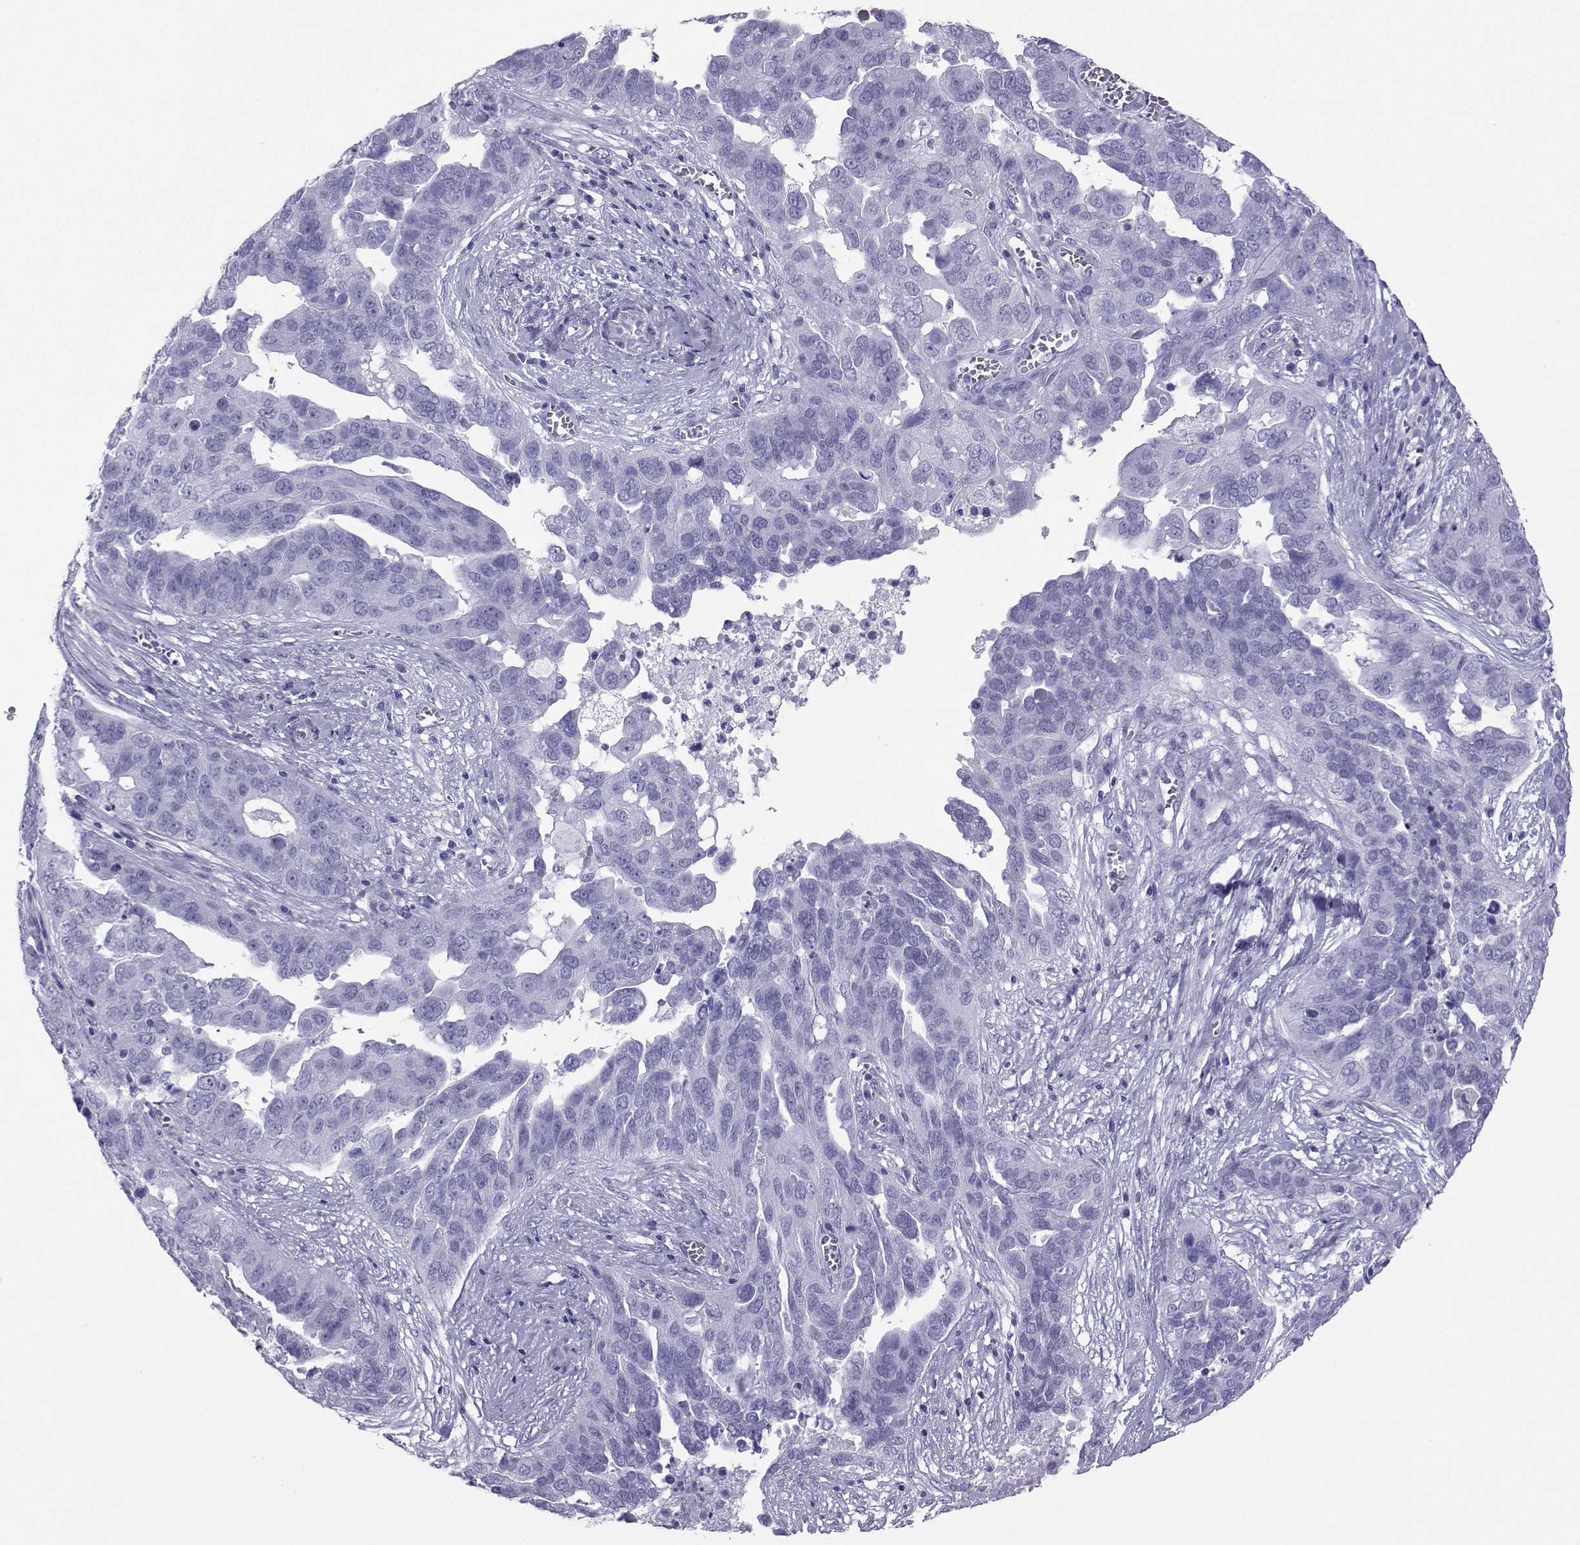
{"staining": {"intensity": "negative", "quantity": "none", "location": "none"}, "tissue": "ovarian cancer", "cell_type": "Tumor cells", "image_type": "cancer", "snomed": [{"axis": "morphology", "description": "Carcinoma, endometroid"}, {"axis": "topography", "description": "Soft tissue"}, {"axis": "topography", "description": "Ovary"}], "caption": "This is a photomicrograph of immunohistochemistry staining of ovarian endometroid carcinoma, which shows no staining in tumor cells.", "gene": "LORICRIN", "patient": {"sex": "female", "age": 52}}